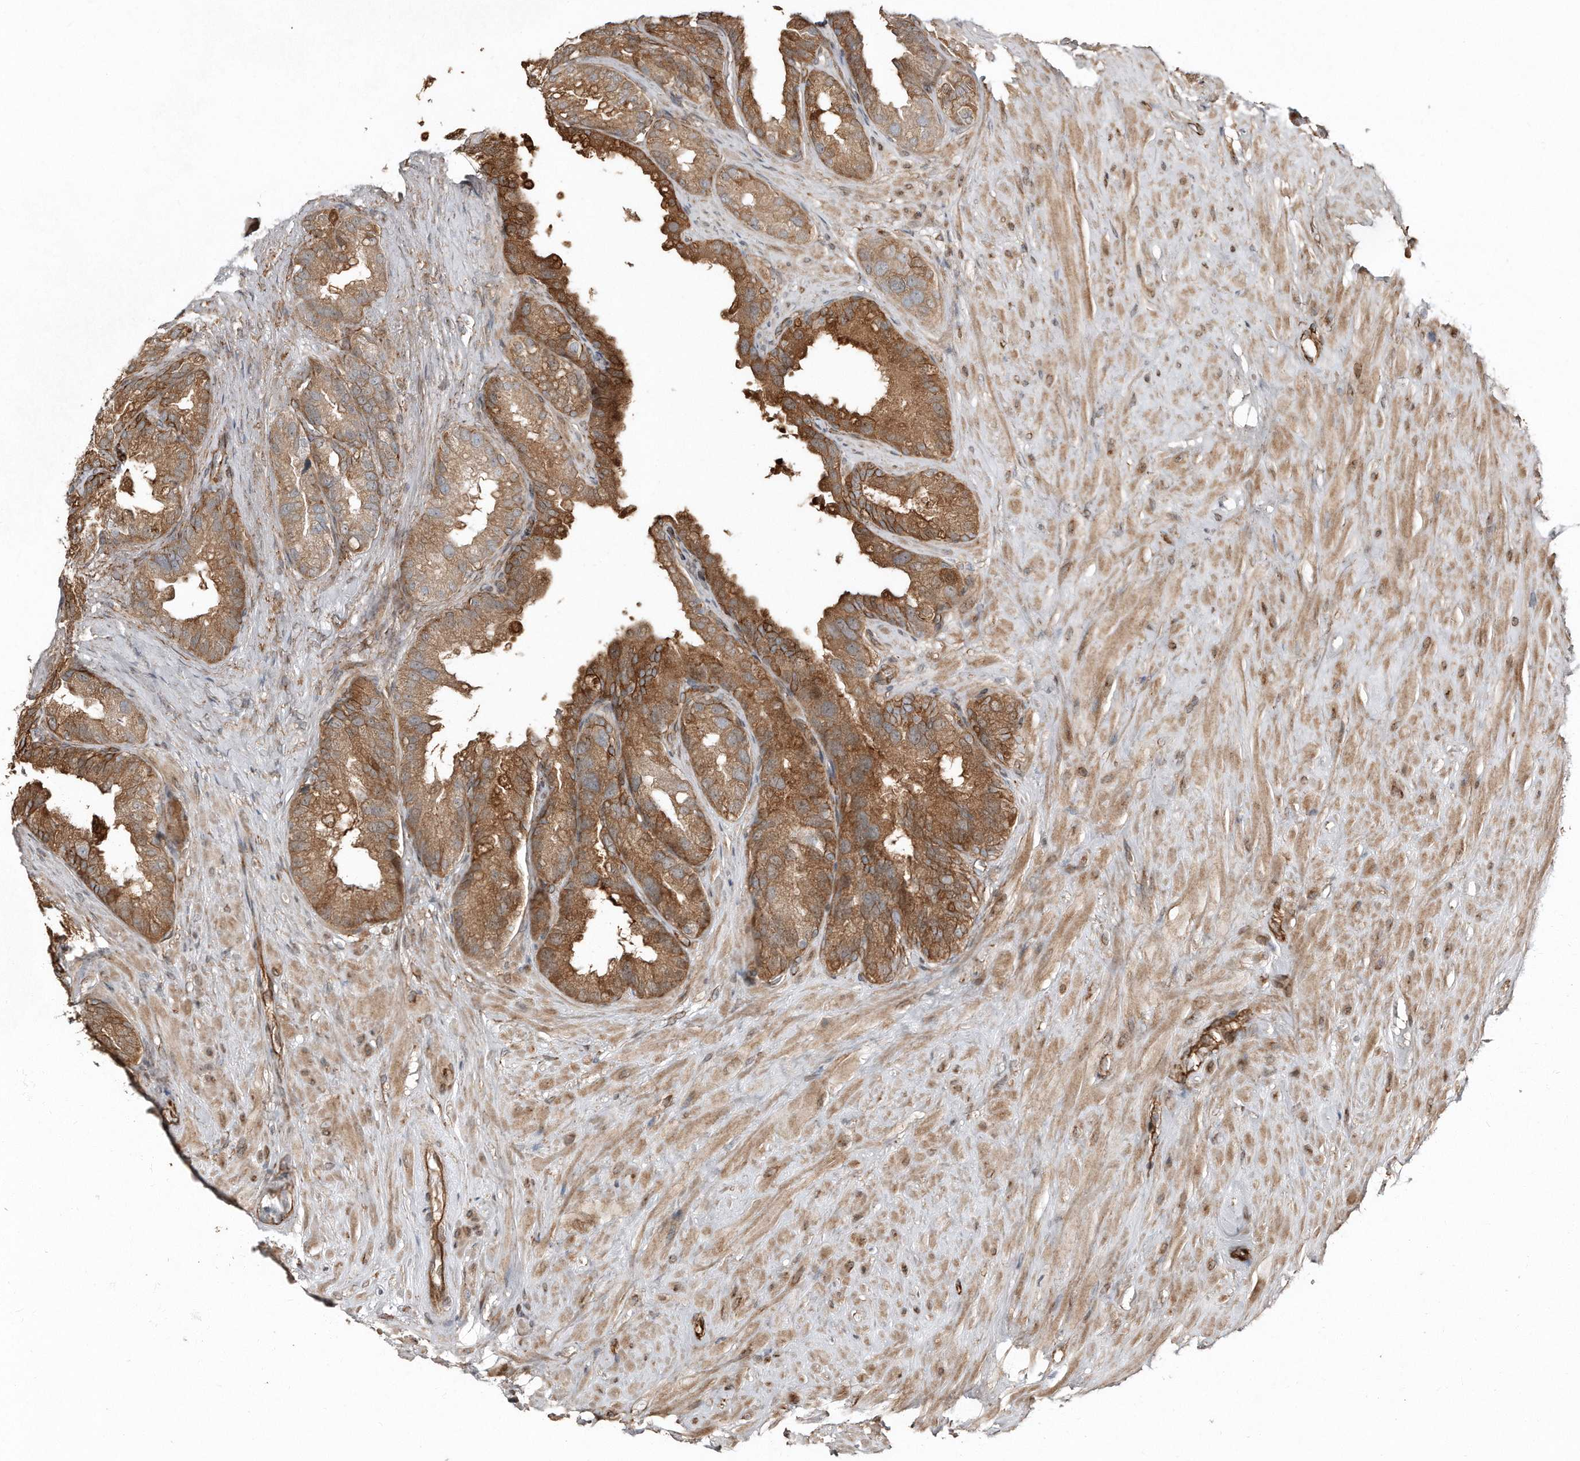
{"staining": {"intensity": "strong", "quantity": ">75%", "location": "cytoplasmic/membranous"}, "tissue": "seminal vesicle", "cell_type": "Glandular cells", "image_type": "normal", "snomed": [{"axis": "morphology", "description": "Normal tissue, NOS"}, {"axis": "topography", "description": "Seminal veicle"}], "caption": "Immunohistochemistry (IHC) of benign seminal vesicle shows high levels of strong cytoplasmic/membranous expression in approximately >75% of glandular cells. (Stains: DAB in brown, nuclei in blue, Microscopy: brightfield microscopy at high magnification).", "gene": "SNAP47", "patient": {"sex": "male", "age": 80}}